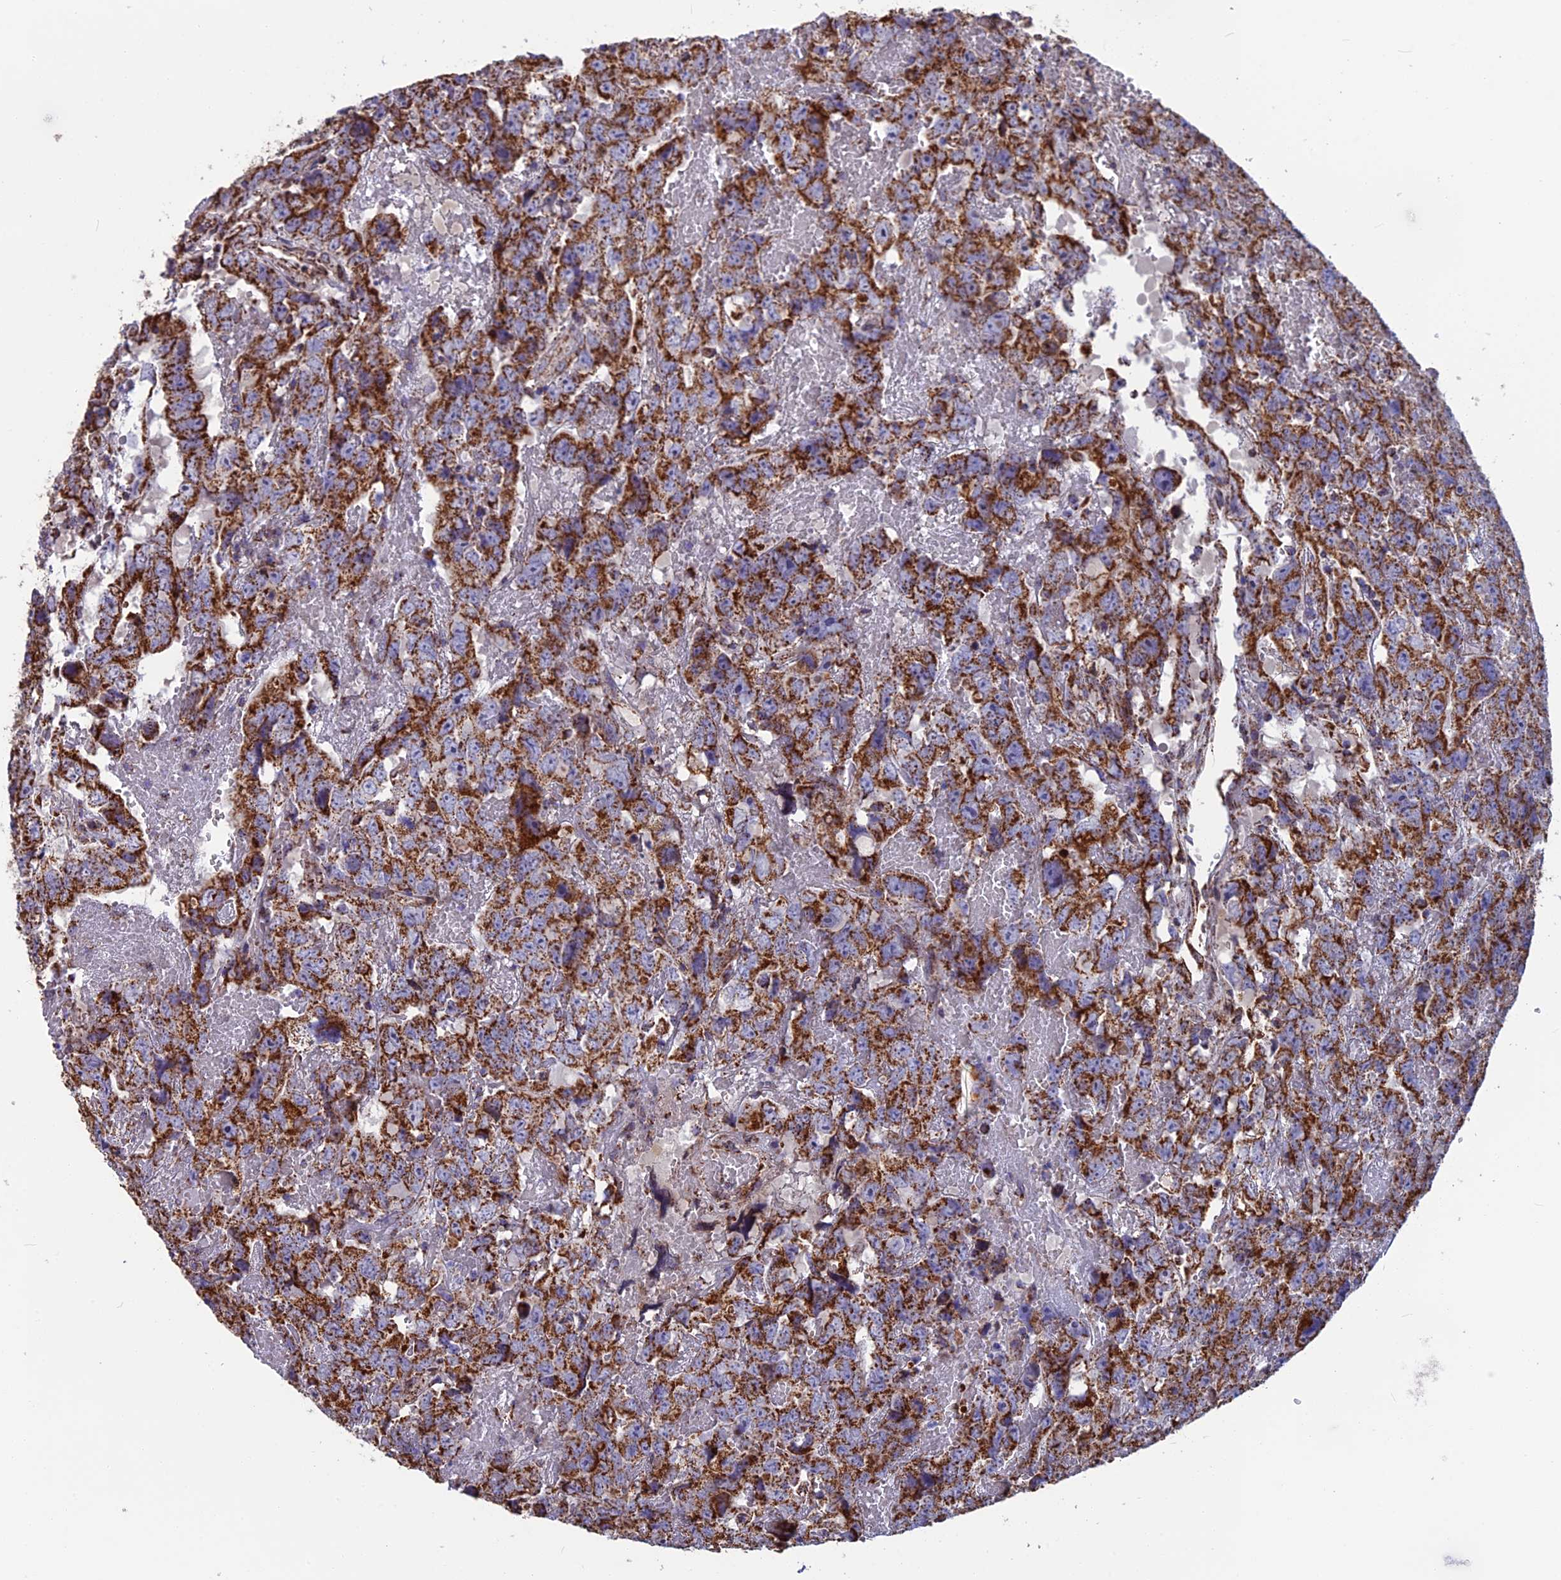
{"staining": {"intensity": "strong", "quantity": ">75%", "location": "cytoplasmic/membranous"}, "tissue": "testis cancer", "cell_type": "Tumor cells", "image_type": "cancer", "snomed": [{"axis": "morphology", "description": "Carcinoma, Embryonal, NOS"}, {"axis": "topography", "description": "Testis"}], "caption": "A brown stain highlights strong cytoplasmic/membranous positivity of a protein in human testis cancer tumor cells. The staining was performed using DAB to visualize the protein expression in brown, while the nuclei were stained in blue with hematoxylin (Magnification: 20x).", "gene": "CS", "patient": {"sex": "male", "age": 45}}